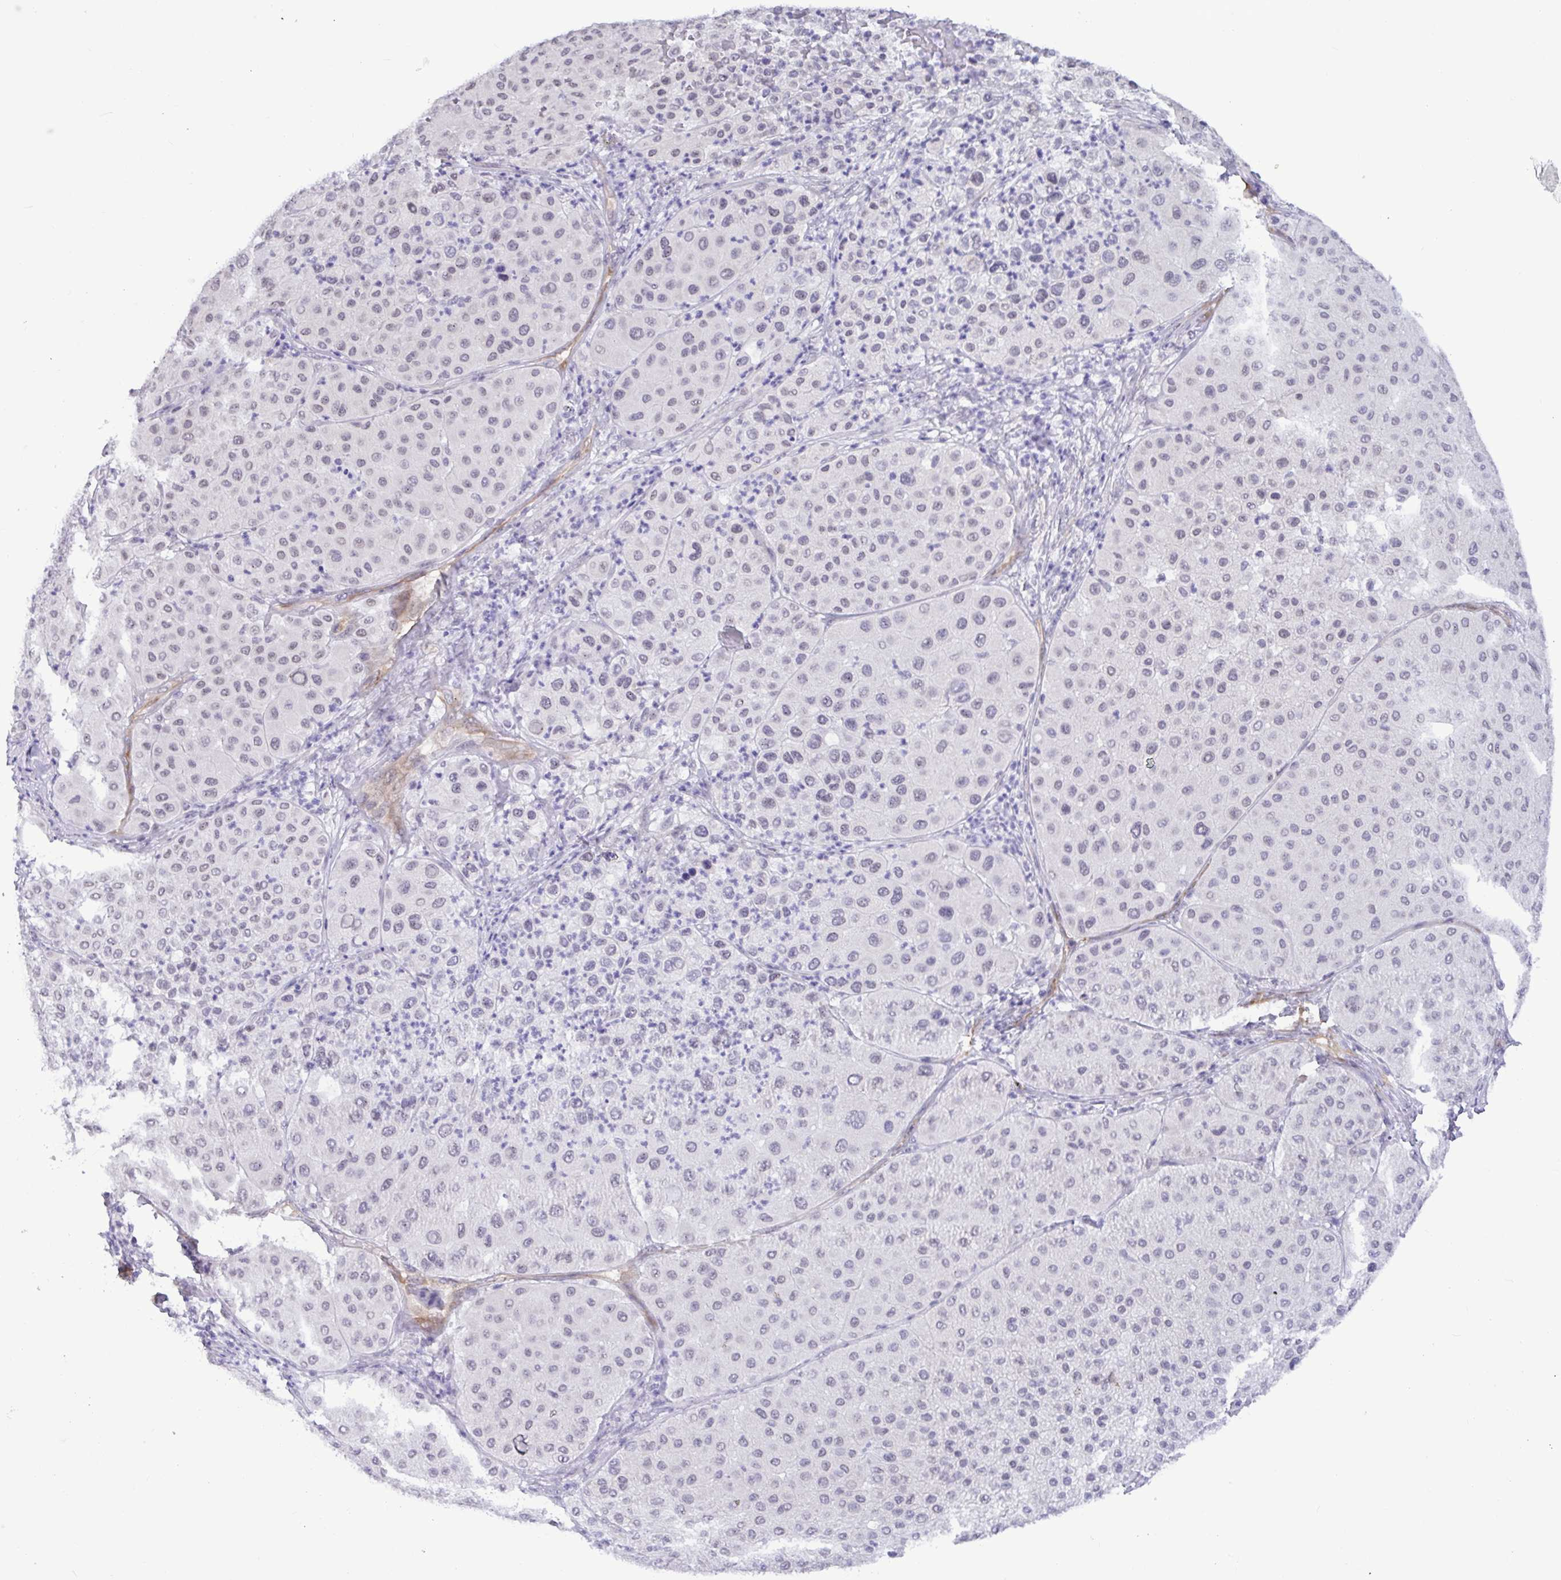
{"staining": {"intensity": "negative", "quantity": "none", "location": "none"}, "tissue": "melanoma", "cell_type": "Tumor cells", "image_type": "cancer", "snomed": [{"axis": "morphology", "description": "Malignant melanoma, Metastatic site"}, {"axis": "topography", "description": "Smooth muscle"}], "caption": "DAB immunohistochemical staining of human malignant melanoma (metastatic site) shows no significant expression in tumor cells.", "gene": "EML1", "patient": {"sex": "male", "age": 41}}